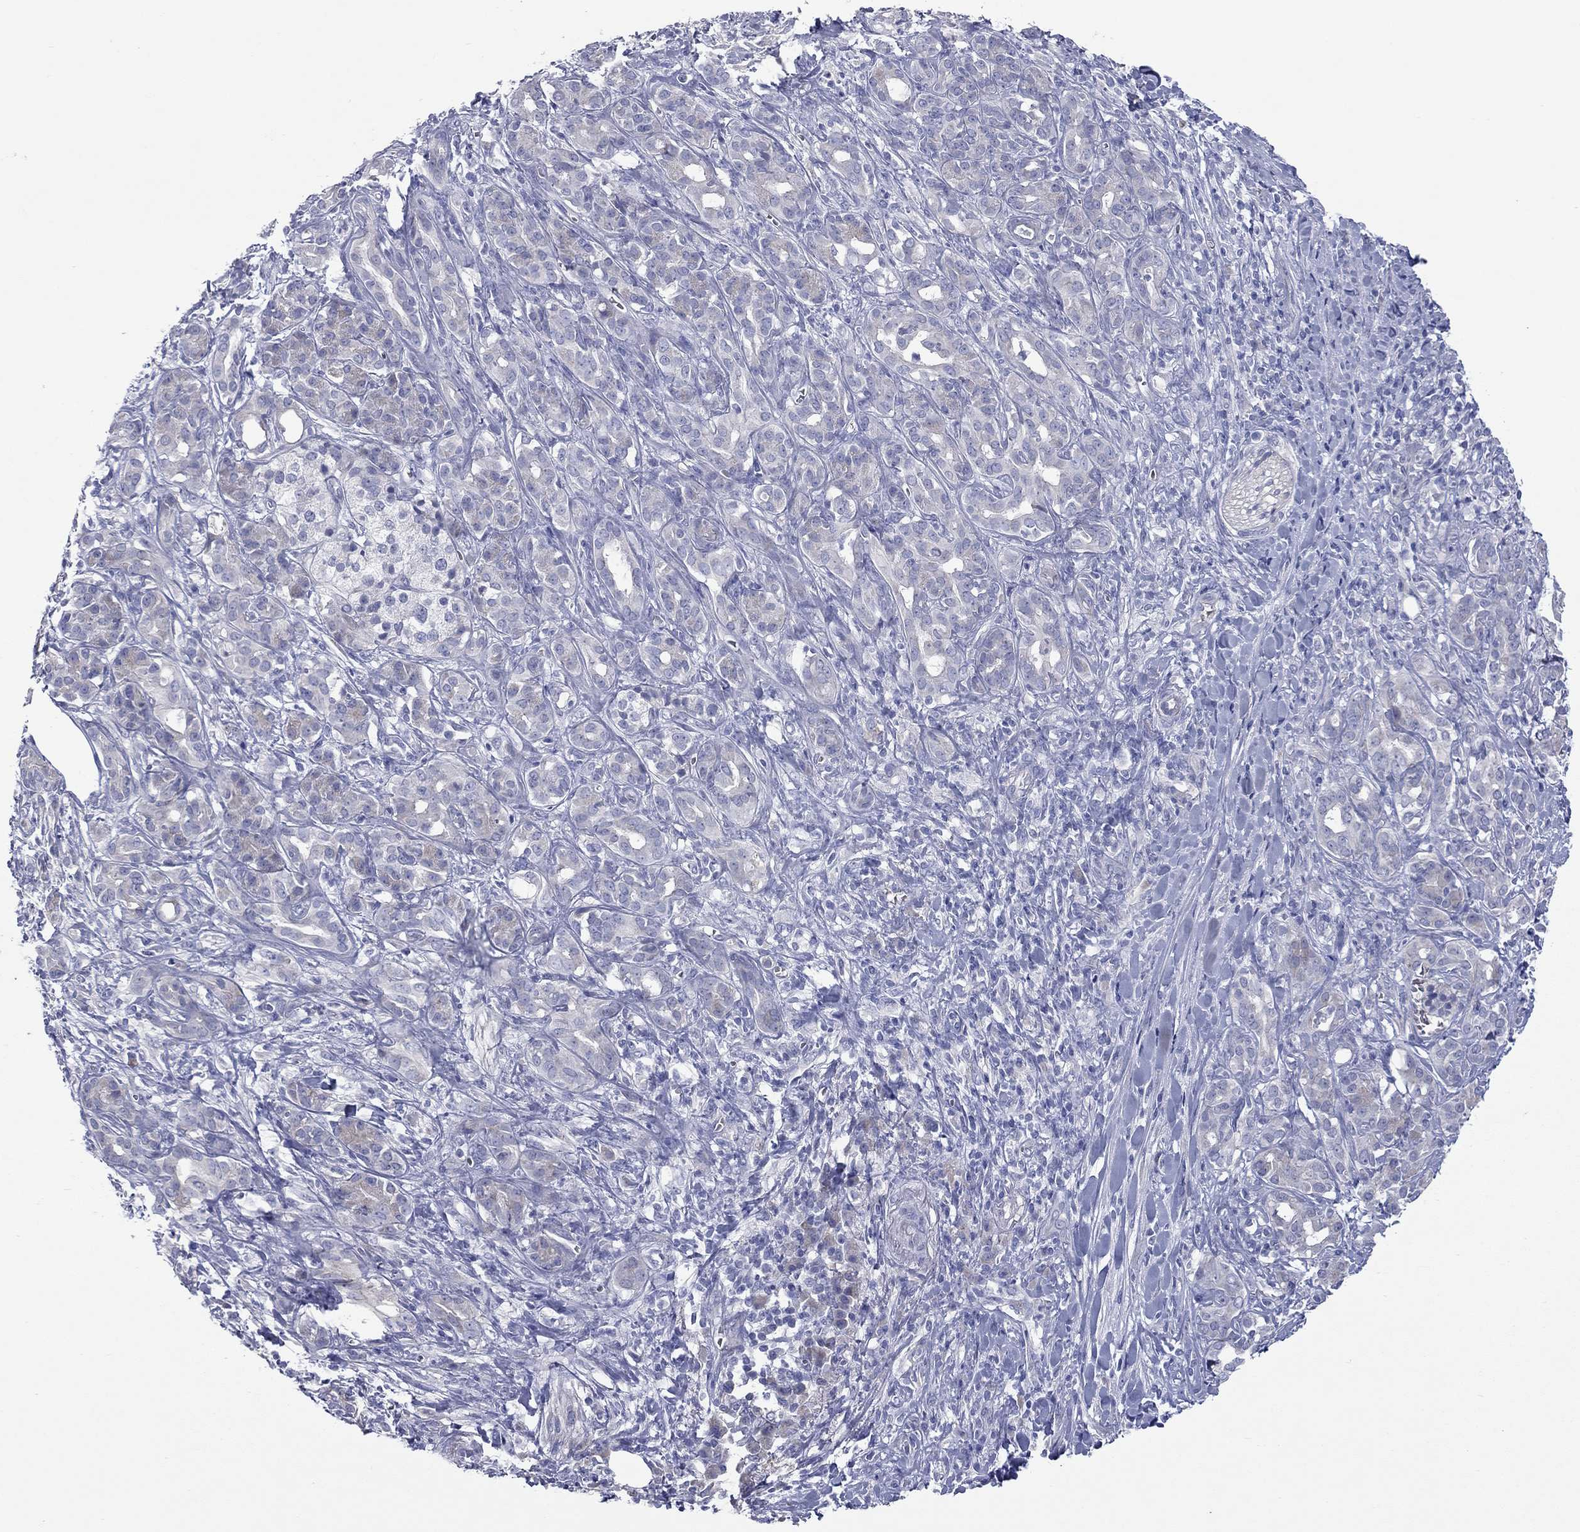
{"staining": {"intensity": "weak", "quantity": "<25%", "location": "cytoplasmic/membranous"}, "tissue": "pancreatic cancer", "cell_type": "Tumor cells", "image_type": "cancer", "snomed": [{"axis": "morphology", "description": "Adenocarcinoma, NOS"}, {"axis": "topography", "description": "Pancreas"}], "caption": "This is an immunohistochemistry micrograph of human pancreatic adenocarcinoma. There is no staining in tumor cells.", "gene": "UNC119B", "patient": {"sex": "male", "age": 61}}